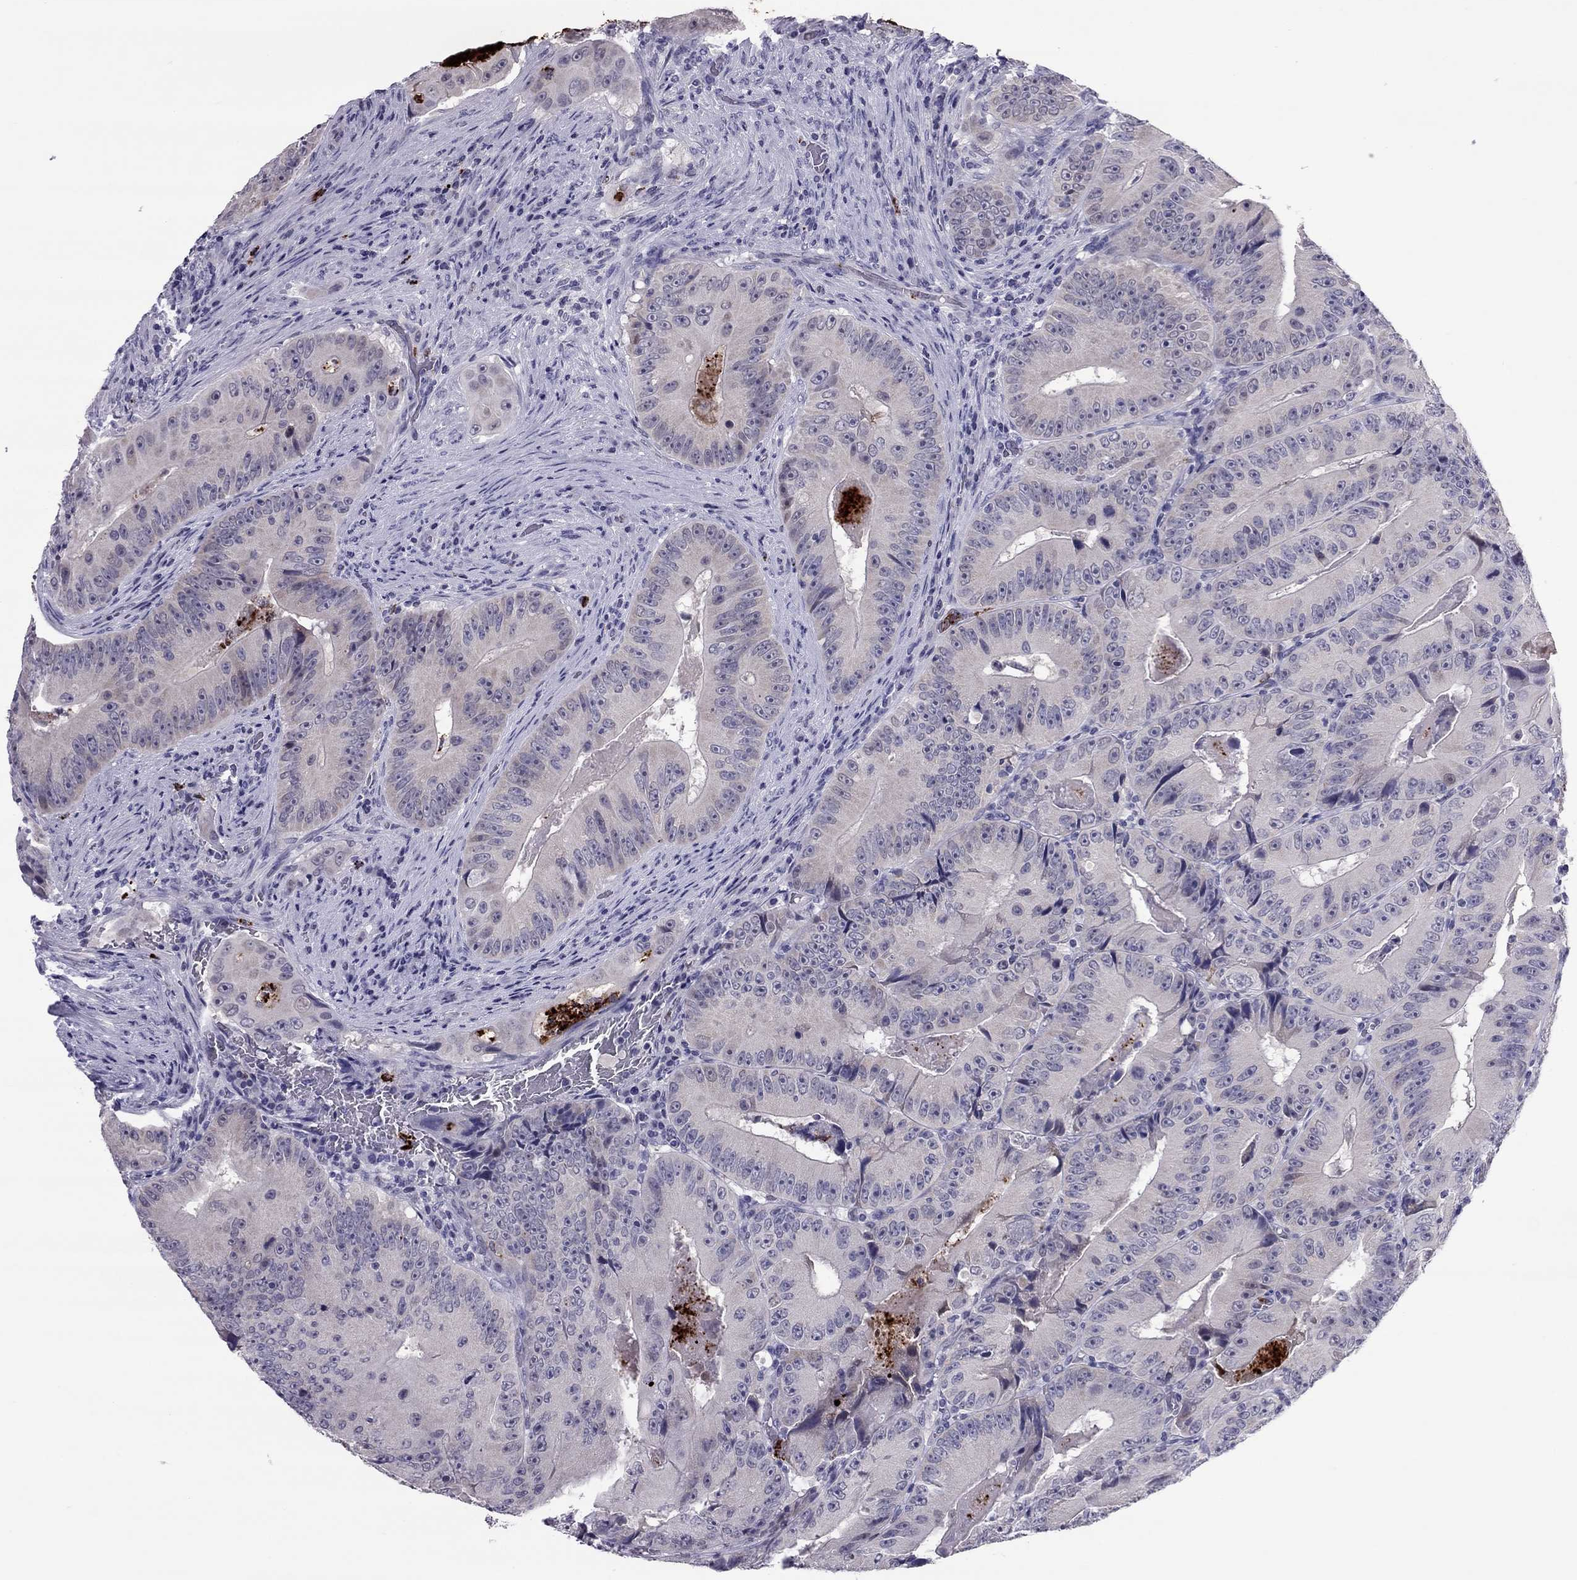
{"staining": {"intensity": "negative", "quantity": "none", "location": "none"}, "tissue": "colorectal cancer", "cell_type": "Tumor cells", "image_type": "cancer", "snomed": [{"axis": "morphology", "description": "Adenocarcinoma, NOS"}, {"axis": "topography", "description": "Colon"}], "caption": "Immunohistochemistry image of human colorectal cancer stained for a protein (brown), which demonstrates no staining in tumor cells.", "gene": "CCL27", "patient": {"sex": "female", "age": 86}}